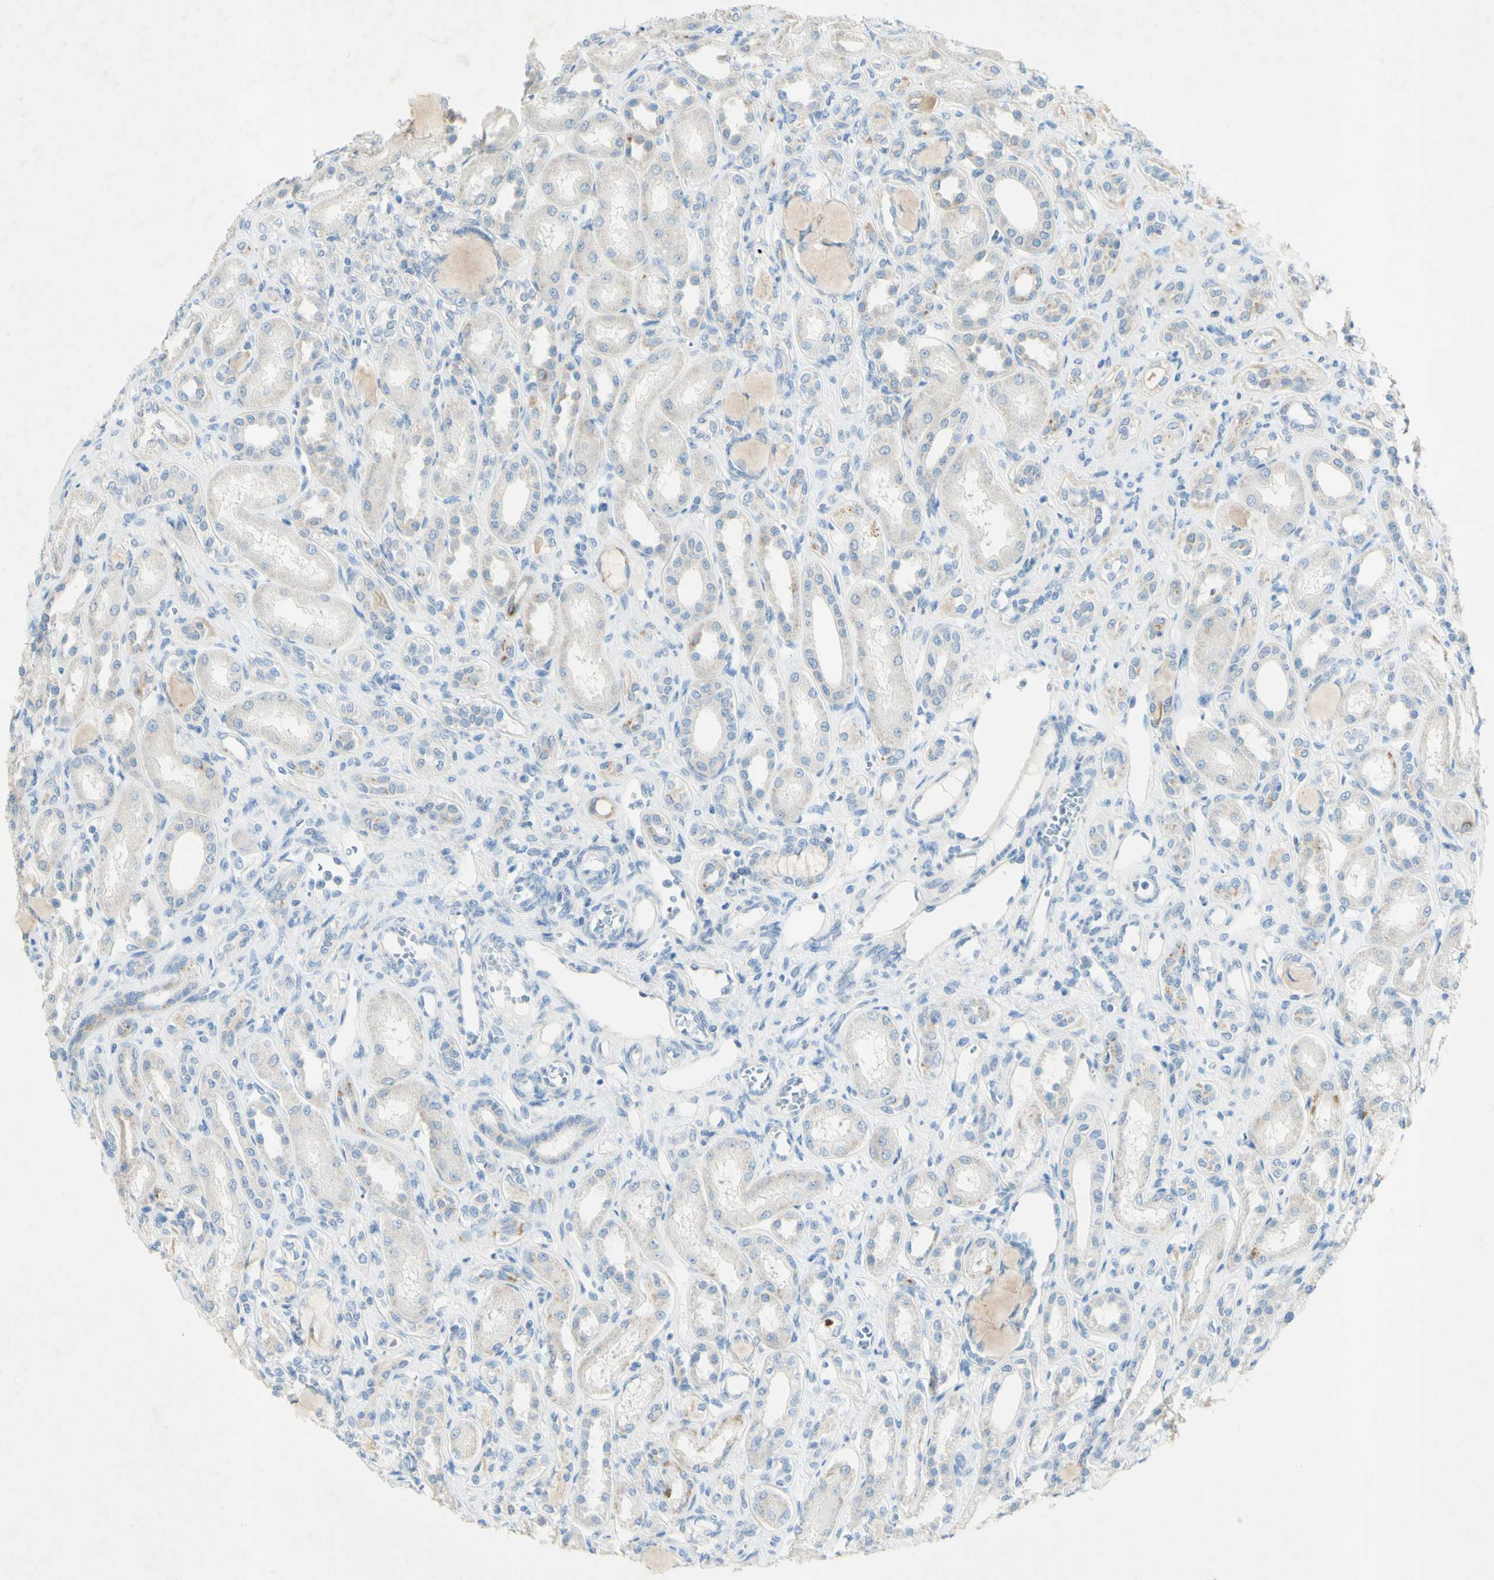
{"staining": {"intensity": "negative", "quantity": "none", "location": "none"}, "tissue": "kidney", "cell_type": "Cells in glomeruli", "image_type": "normal", "snomed": [{"axis": "morphology", "description": "Normal tissue, NOS"}, {"axis": "topography", "description": "Kidney"}], "caption": "This histopathology image is of benign kidney stained with immunohistochemistry to label a protein in brown with the nuclei are counter-stained blue. There is no expression in cells in glomeruli.", "gene": "GDF15", "patient": {"sex": "male", "age": 7}}